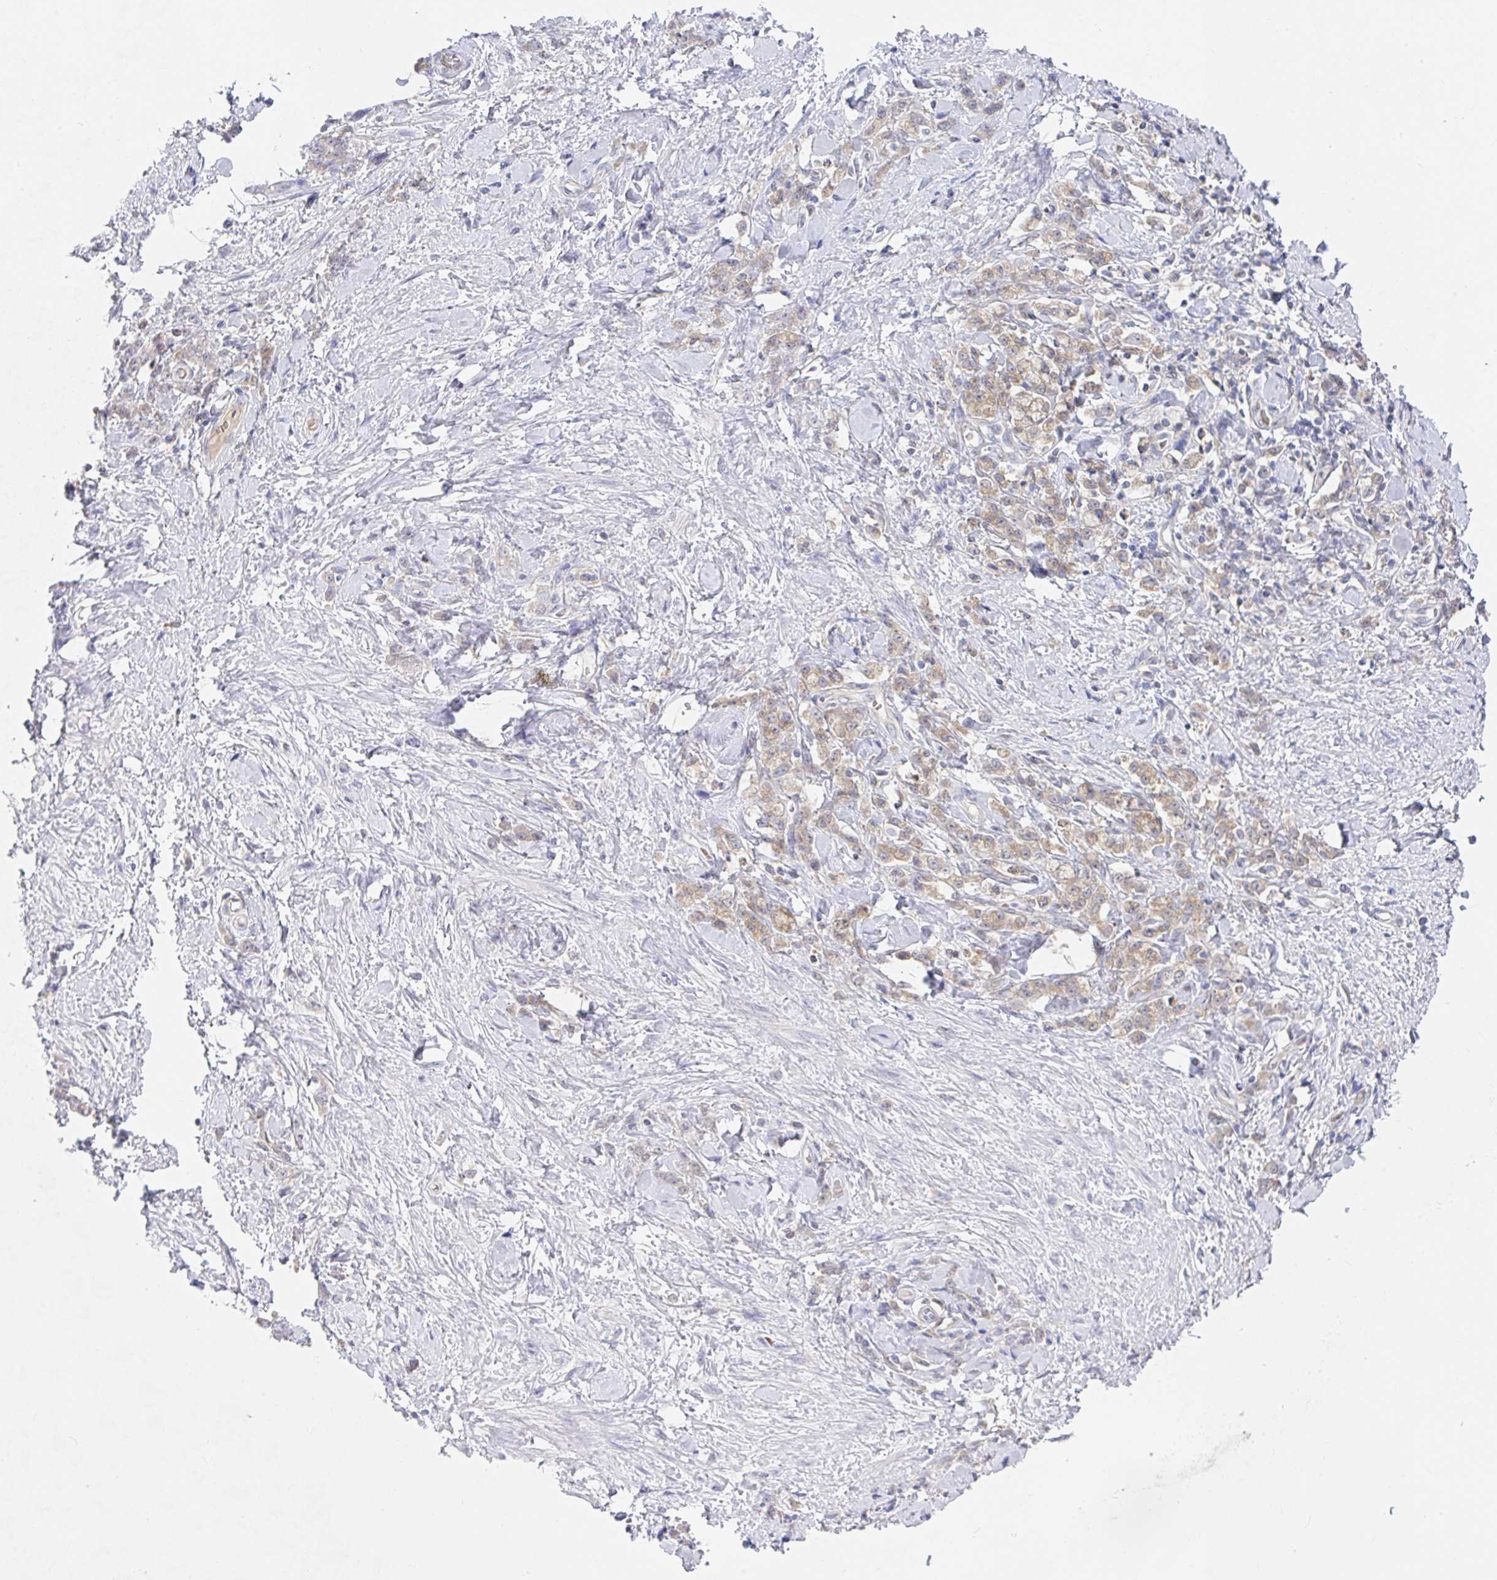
{"staining": {"intensity": "weak", "quantity": ">75%", "location": "cytoplasmic/membranous"}, "tissue": "stomach cancer", "cell_type": "Tumor cells", "image_type": "cancer", "snomed": [{"axis": "morphology", "description": "Normal tissue, NOS"}, {"axis": "morphology", "description": "Adenocarcinoma, NOS"}, {"axis": "topography", "description": "Stomach"}], "caption": "DAB immunohistochemical staining of human adenocarcinoma (stomach) exhibits weak cytoplasmic/membranous protein expression in about >75% of tumor cells. (DAB IHC, brown staining for protein, blue staining for nuclei).", "gene": "DERL2", "patient": {"sex": "male", "age": 82}}